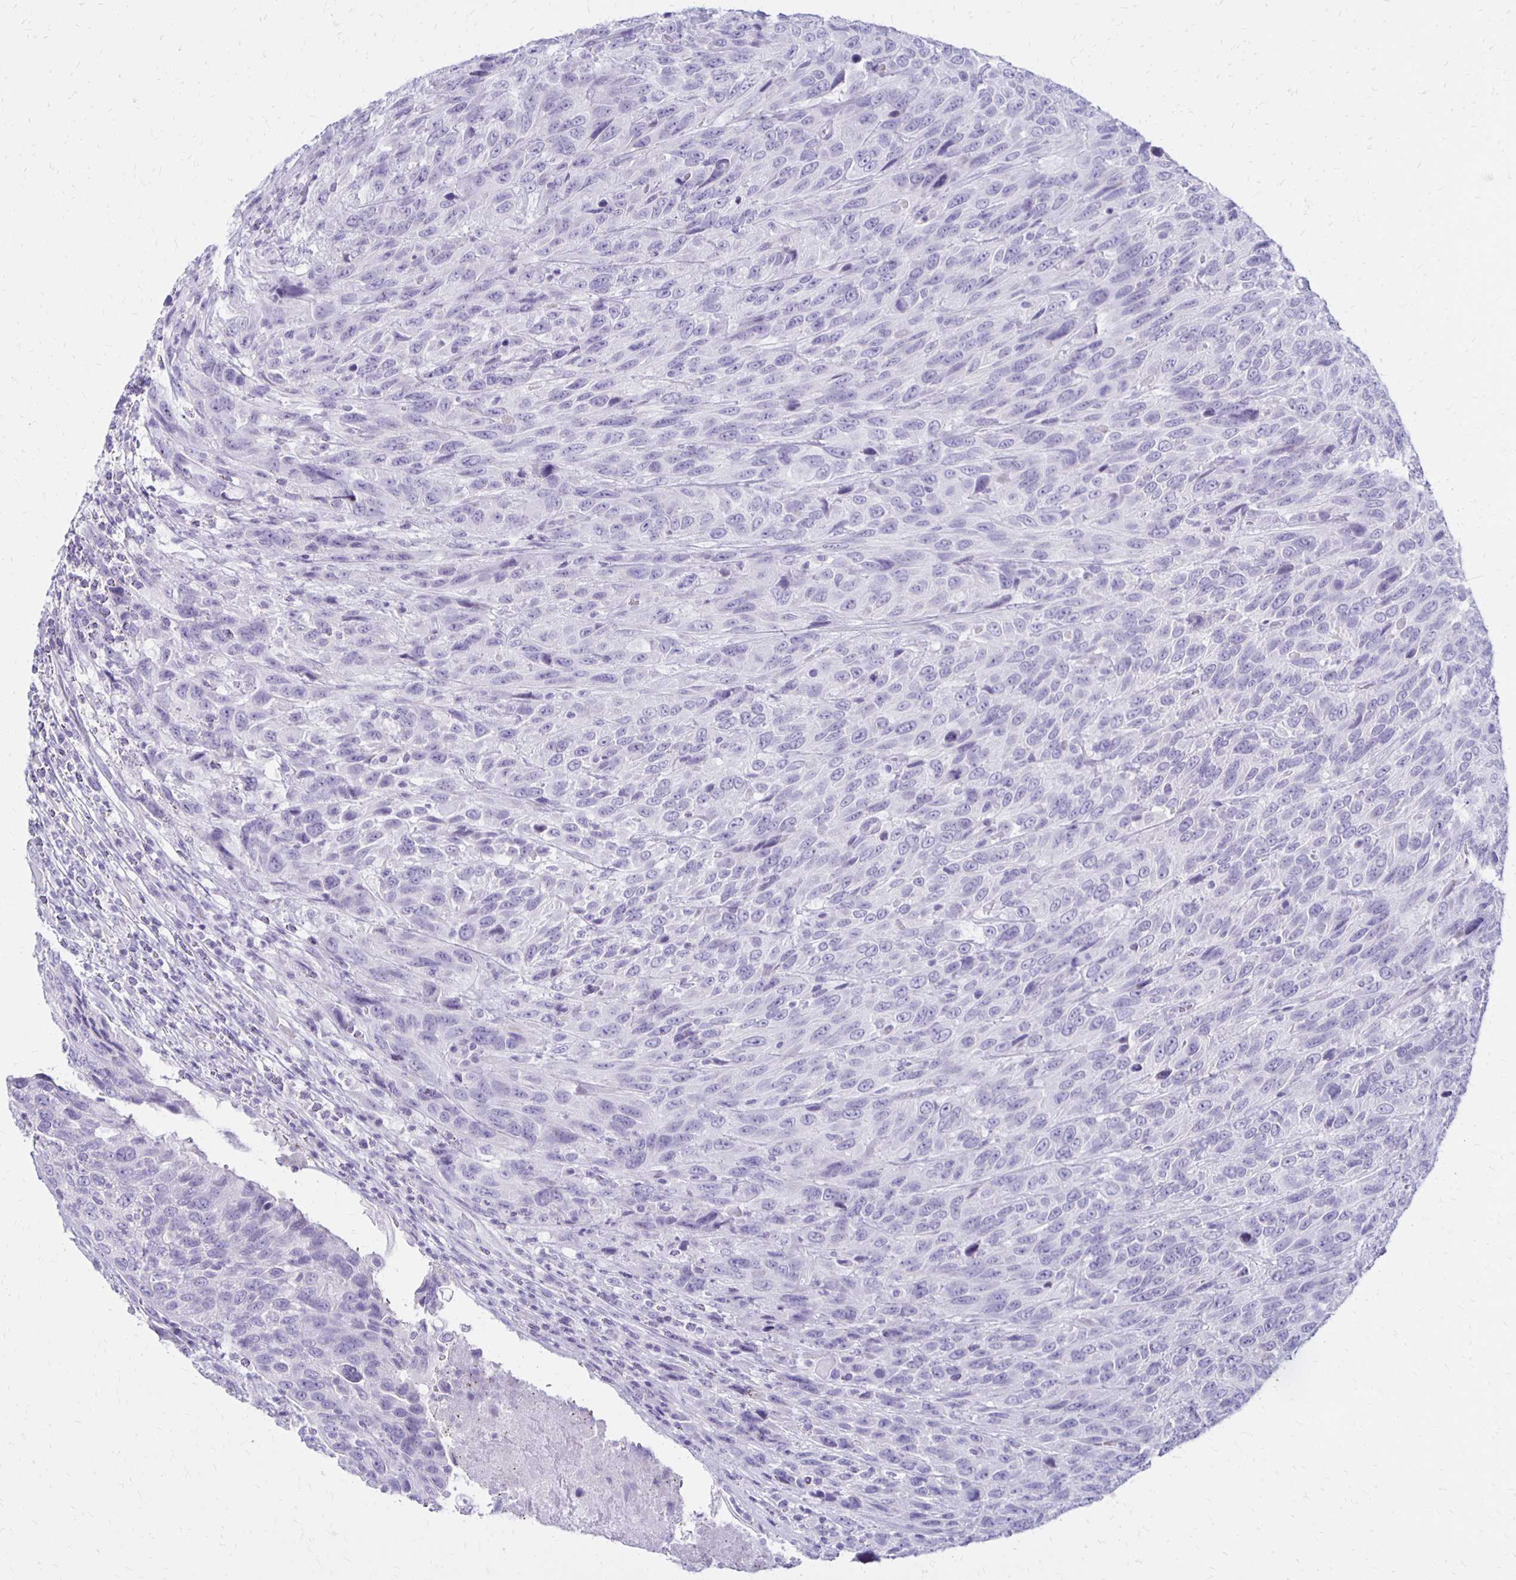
{"staining": {"intensity": "negative", "quantity": "none", "location": "none"}, "tissue": "urothelial cancer", "cell_type": "Tumor cells", "image_type": "cancer", "snomed": [{"axis": "morphology", "description": "Urothelial carcinoma, High grade"}, {"axis": "topography", "description": "Urinary bladder"}], "caption": "IHC of high-grade urothelial carcinoma reveals no expression in tumor cells.", "gene": "RYR1", "patient": {"sex": "female", "age": 70}}